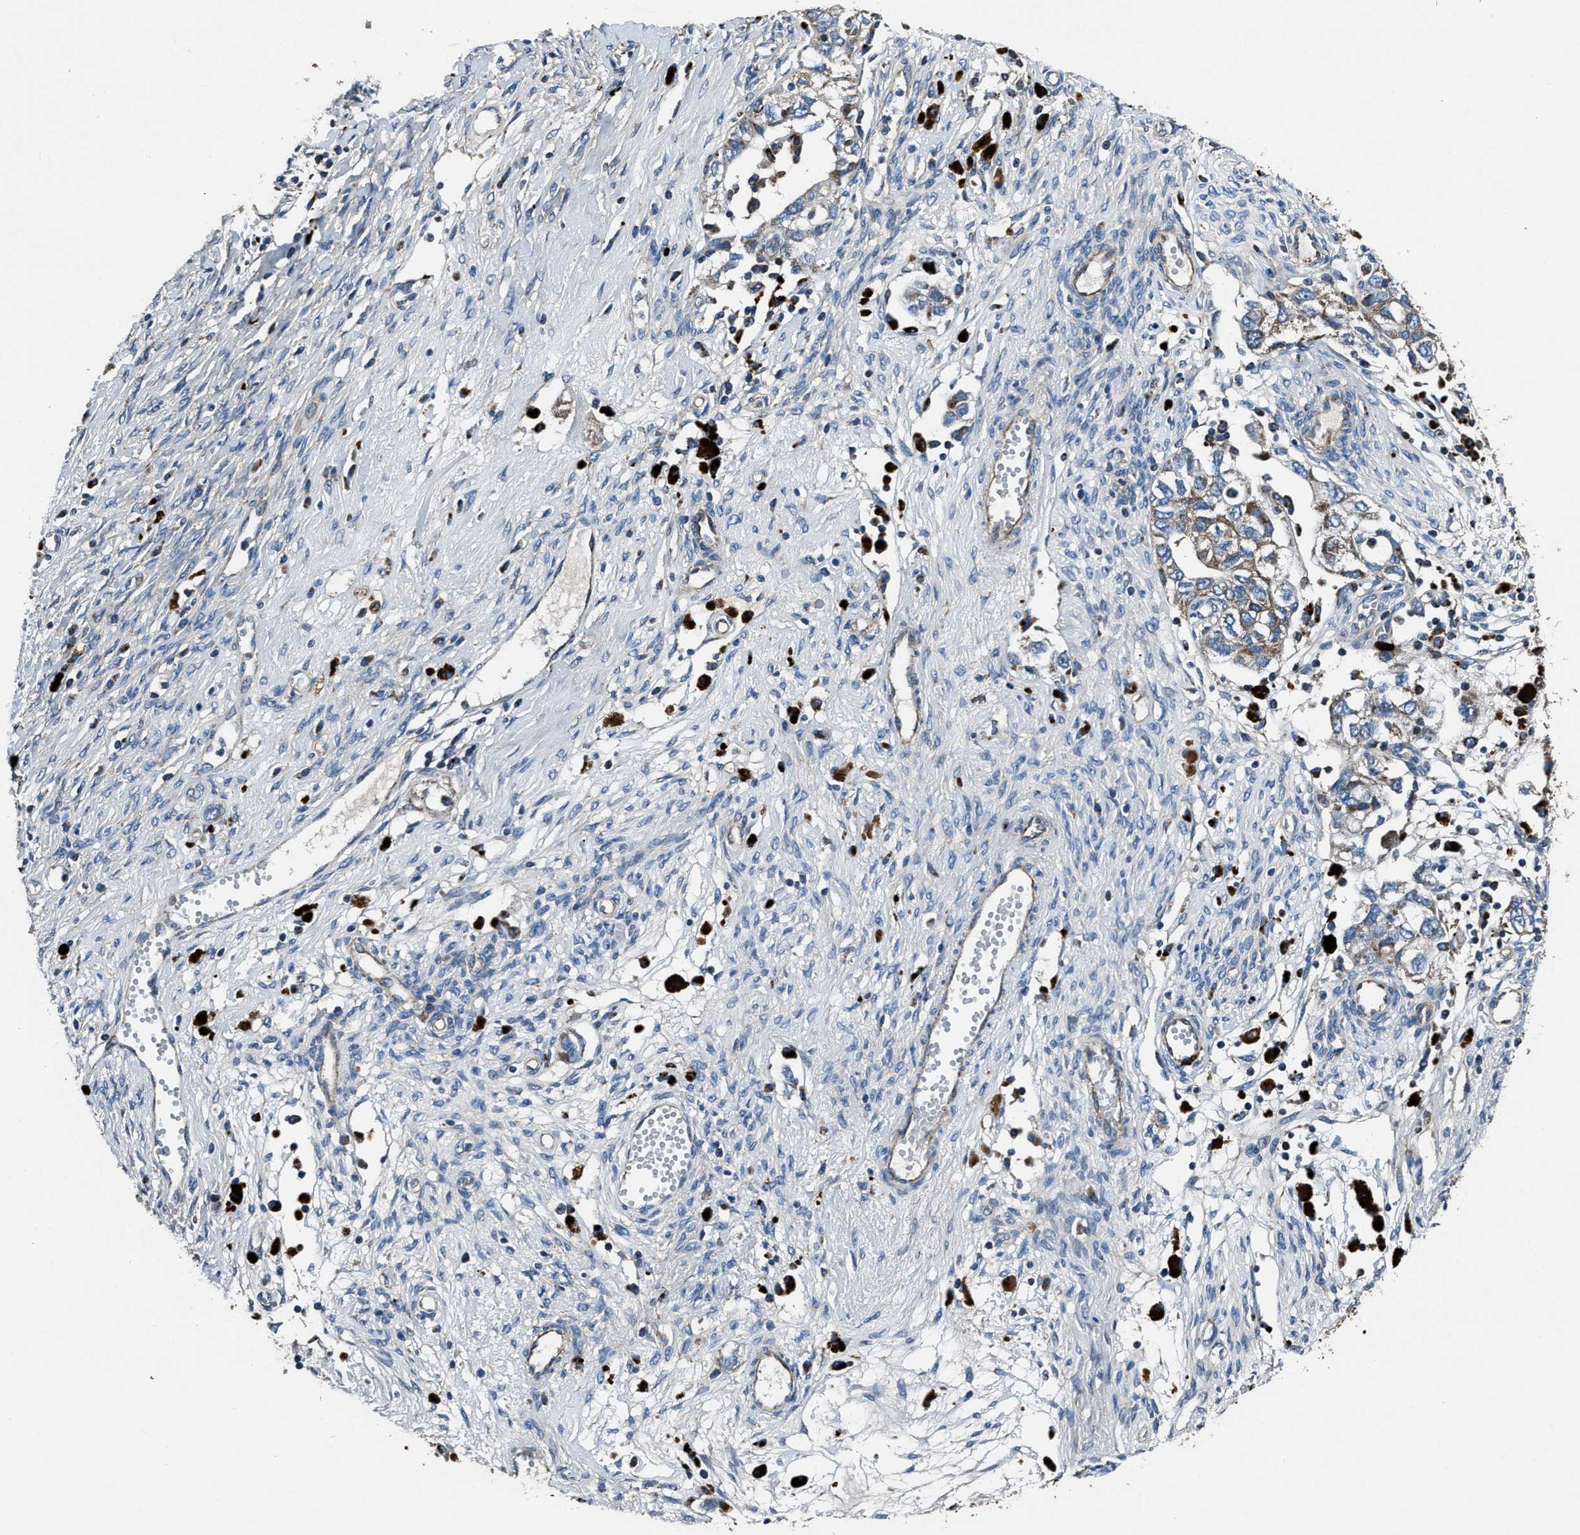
{"staining": {"intensity": "weak", "quantity": "<25%", "location": "cytoplasmic/membranous"}, "tissue": "ovarian cancer", "cell_type": "Tumor cells", "image_type": "cancer", "snomed": [{"axis": "morphology", "description": "Carcinoma, NOS"}, {"axis": "morphology", "description": "Cystadenocarcinoma, serous, NOS"}, {"axis": "topography", "description": "Ovary"}], "caption": "IHC of human ovarian cancer (serous cystadenocarcinoma) shows no staining in tumor cells.", "gene": "OGDH", "patient": {"sex": "female", "age": 69}}